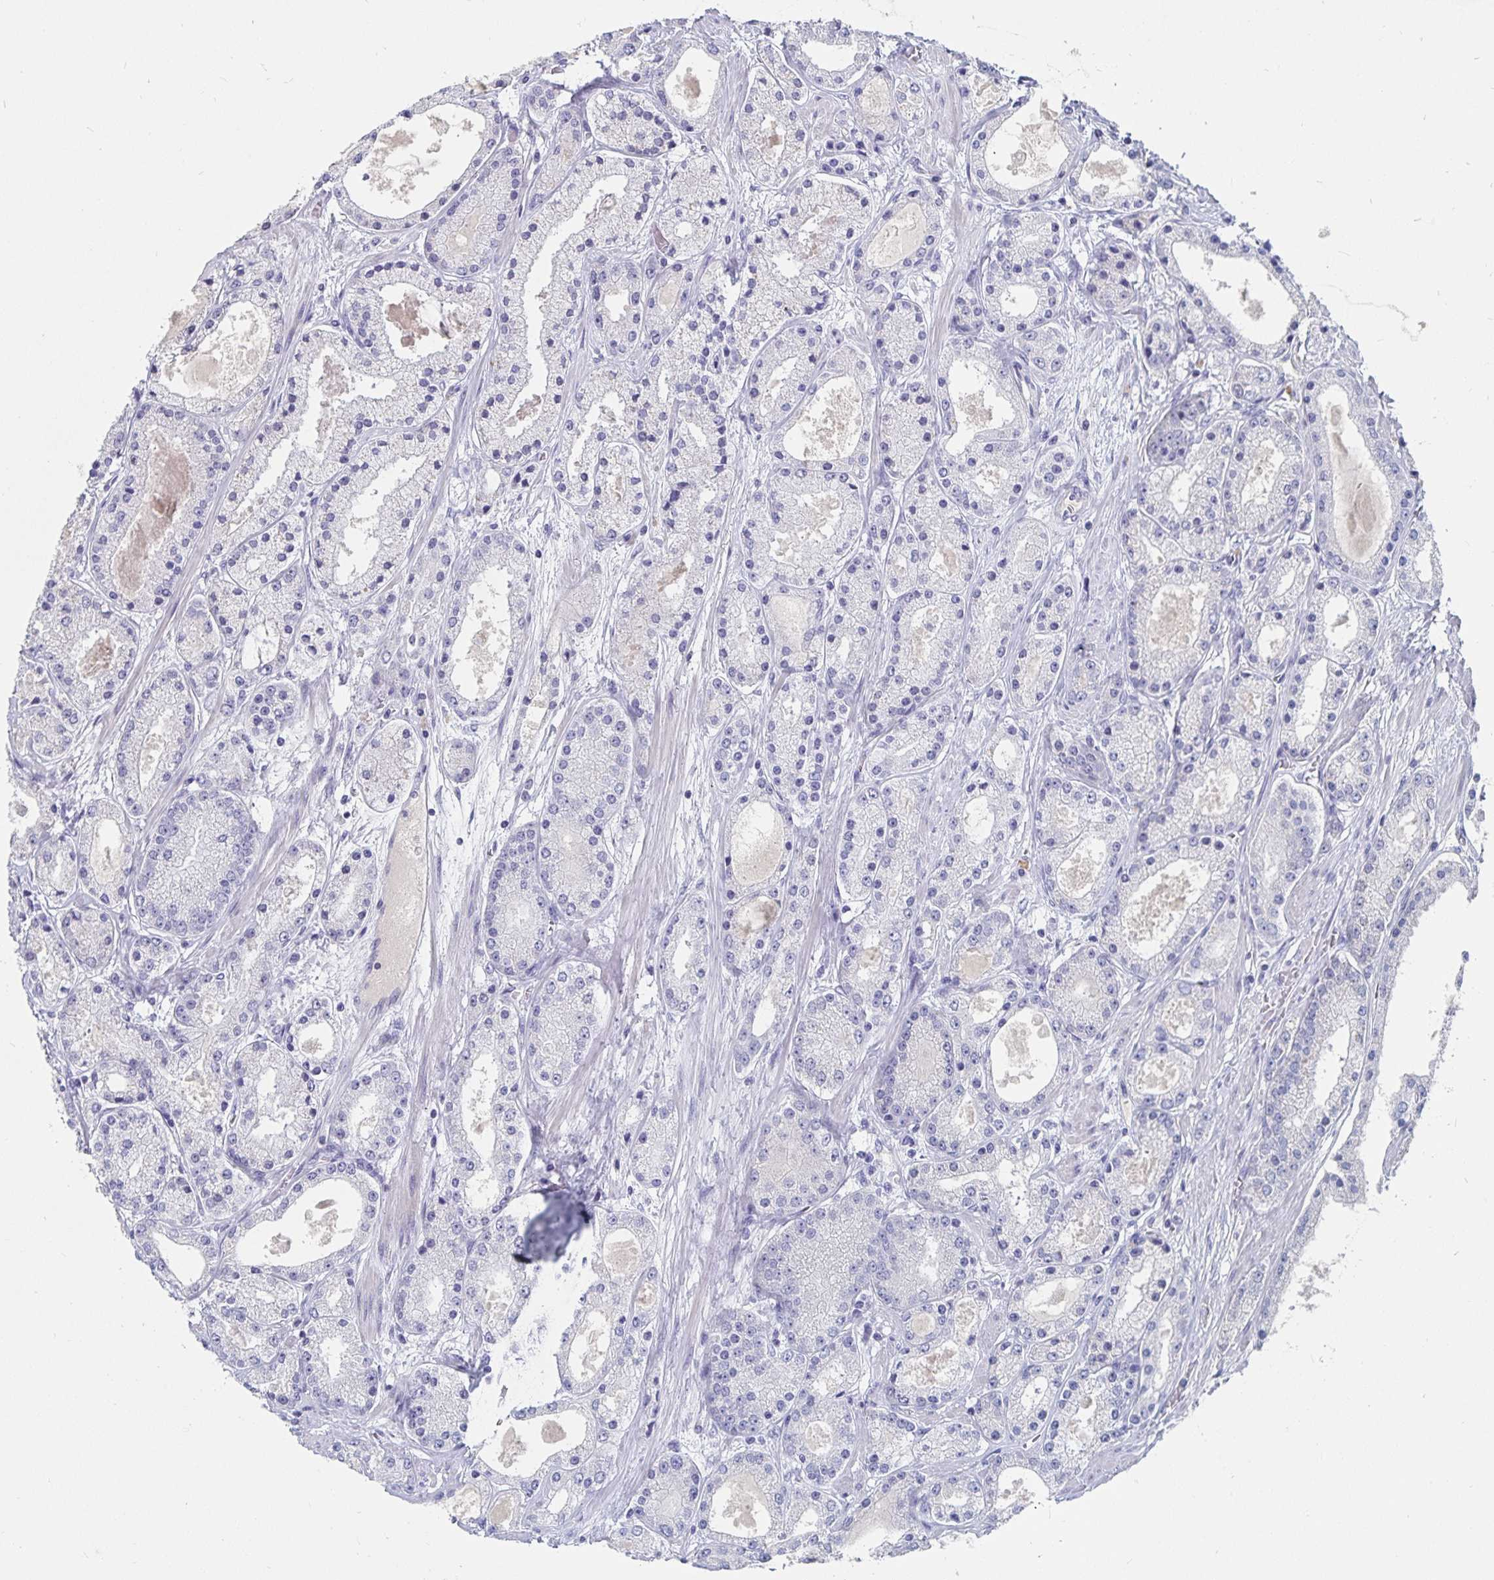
{"staining": {"intensity": "negative", "quantity": "none", "location": "none"}, "tissue": "prostate cancer", "cell_type": "Tumor cells", "image_type": "cancer", "snomed": [{"axis": "morphology", "description": "Adenocarcinoma, High grade"}, {"axis": "topography", "description": "Prostate"}], "caption": "Tumor cells are negative for brown protein staining in prostate cancer (adenocarcinoma (high-grade)). The staining was performed using DAB (3,3'-diaminobenzidine) to visualize the protein expression in brown, while the nuclei were stained in blue with hematoxylin (Magnification: 20x).", "gene": "CFAP69", "patient": {"sex": "male", "age": 67}}